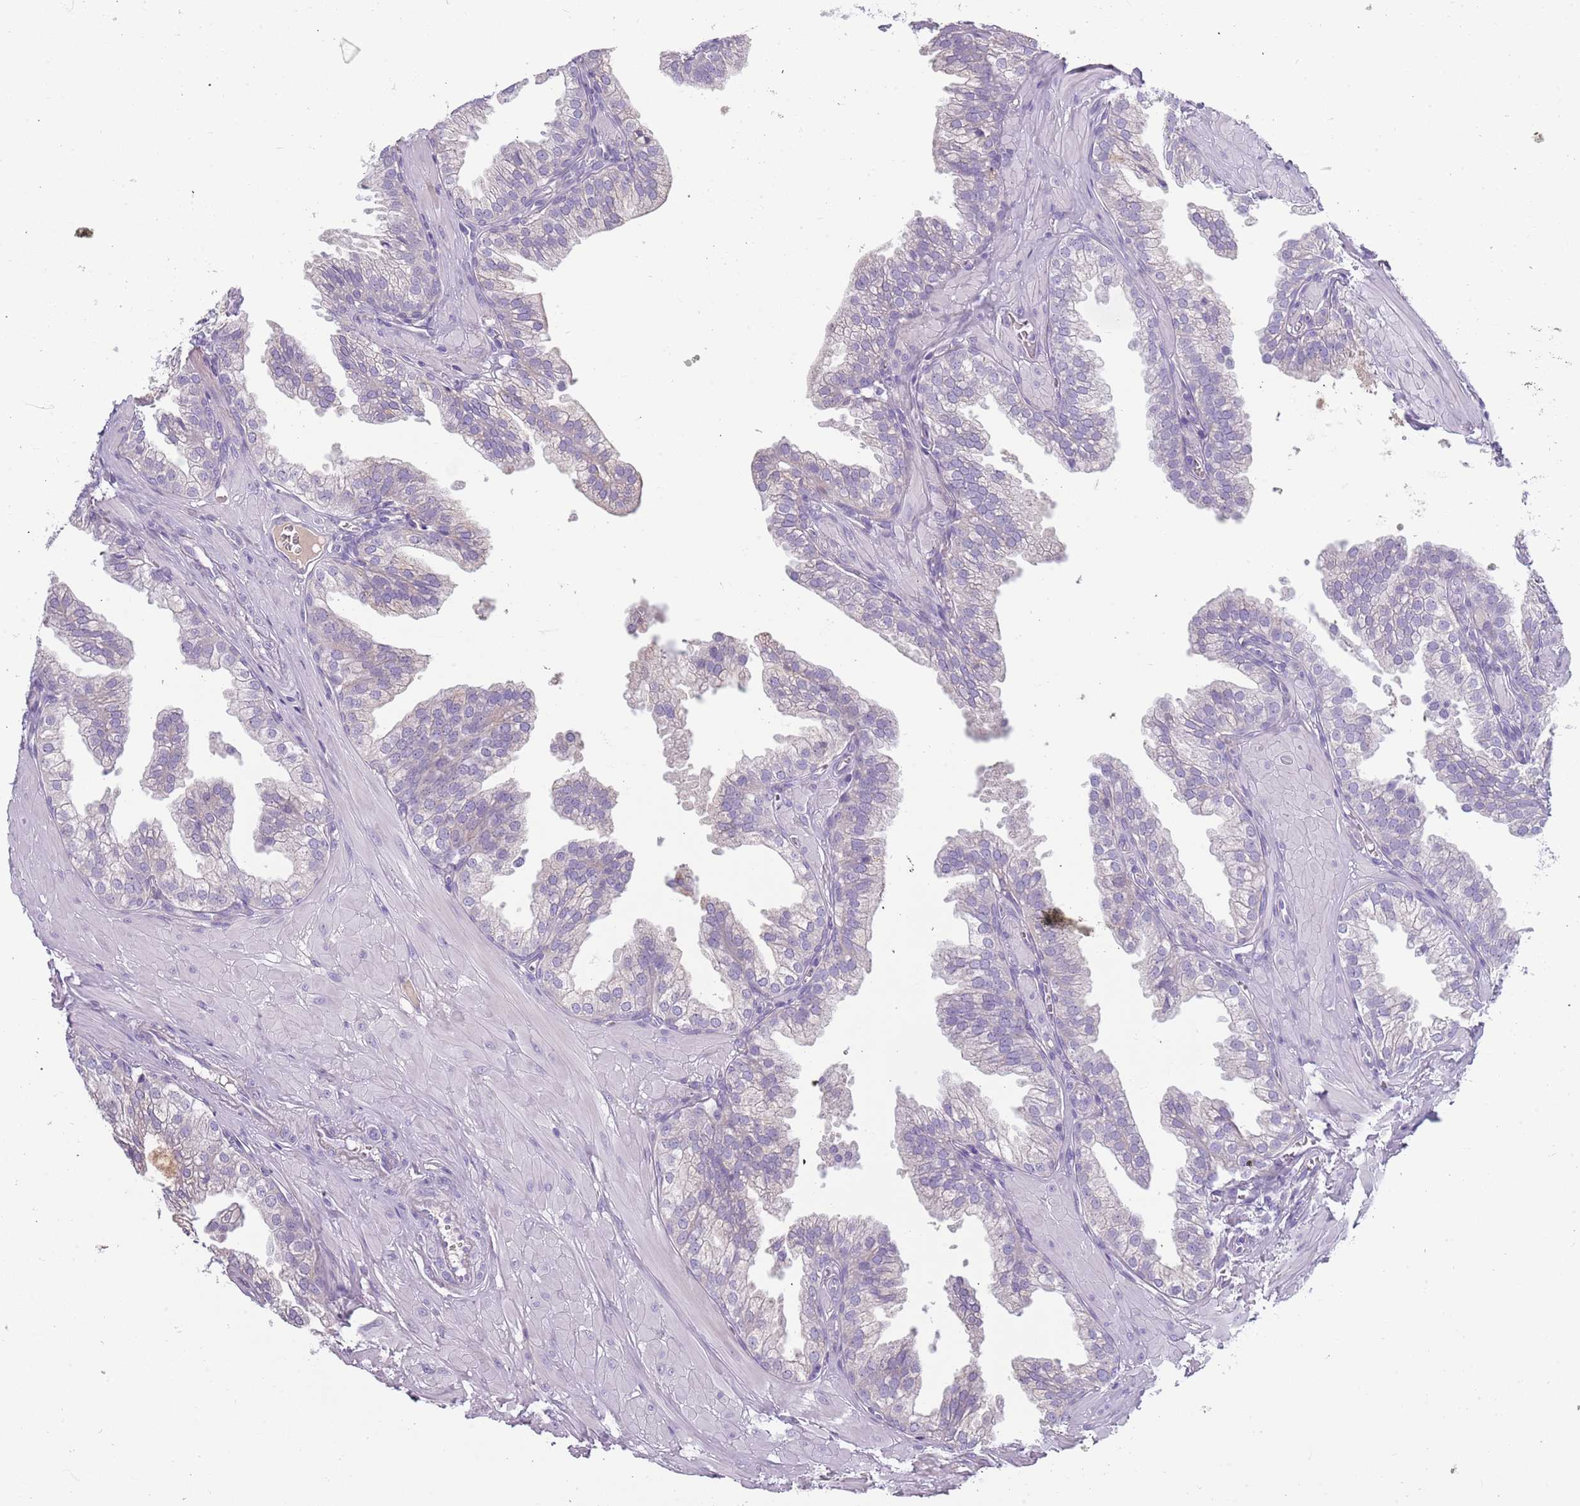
{"staining": {"intensity": "moderate", "quantity": "<25%", "location": "cytoplasmic/membranous"}, "tissue": "prostate", "cell_type": "Glandular cells", "image_type": "normal", "snomed": [{"axis": "morphology", "description": "Normal tissue, NOS"}, {"axis": "topography", "description": "Prostate"}, {"axis": "topography", "description": "Peripheral nerve tissue"}], "caption": "About <25% of glandular cells in normal human prostate reveal moderate cytoplasmic/membranous protein staining as visualized by brown immunohistochemical staining.", "gene": "TNFRSF6B", "patient": {"sex": "male", "age": 55}}